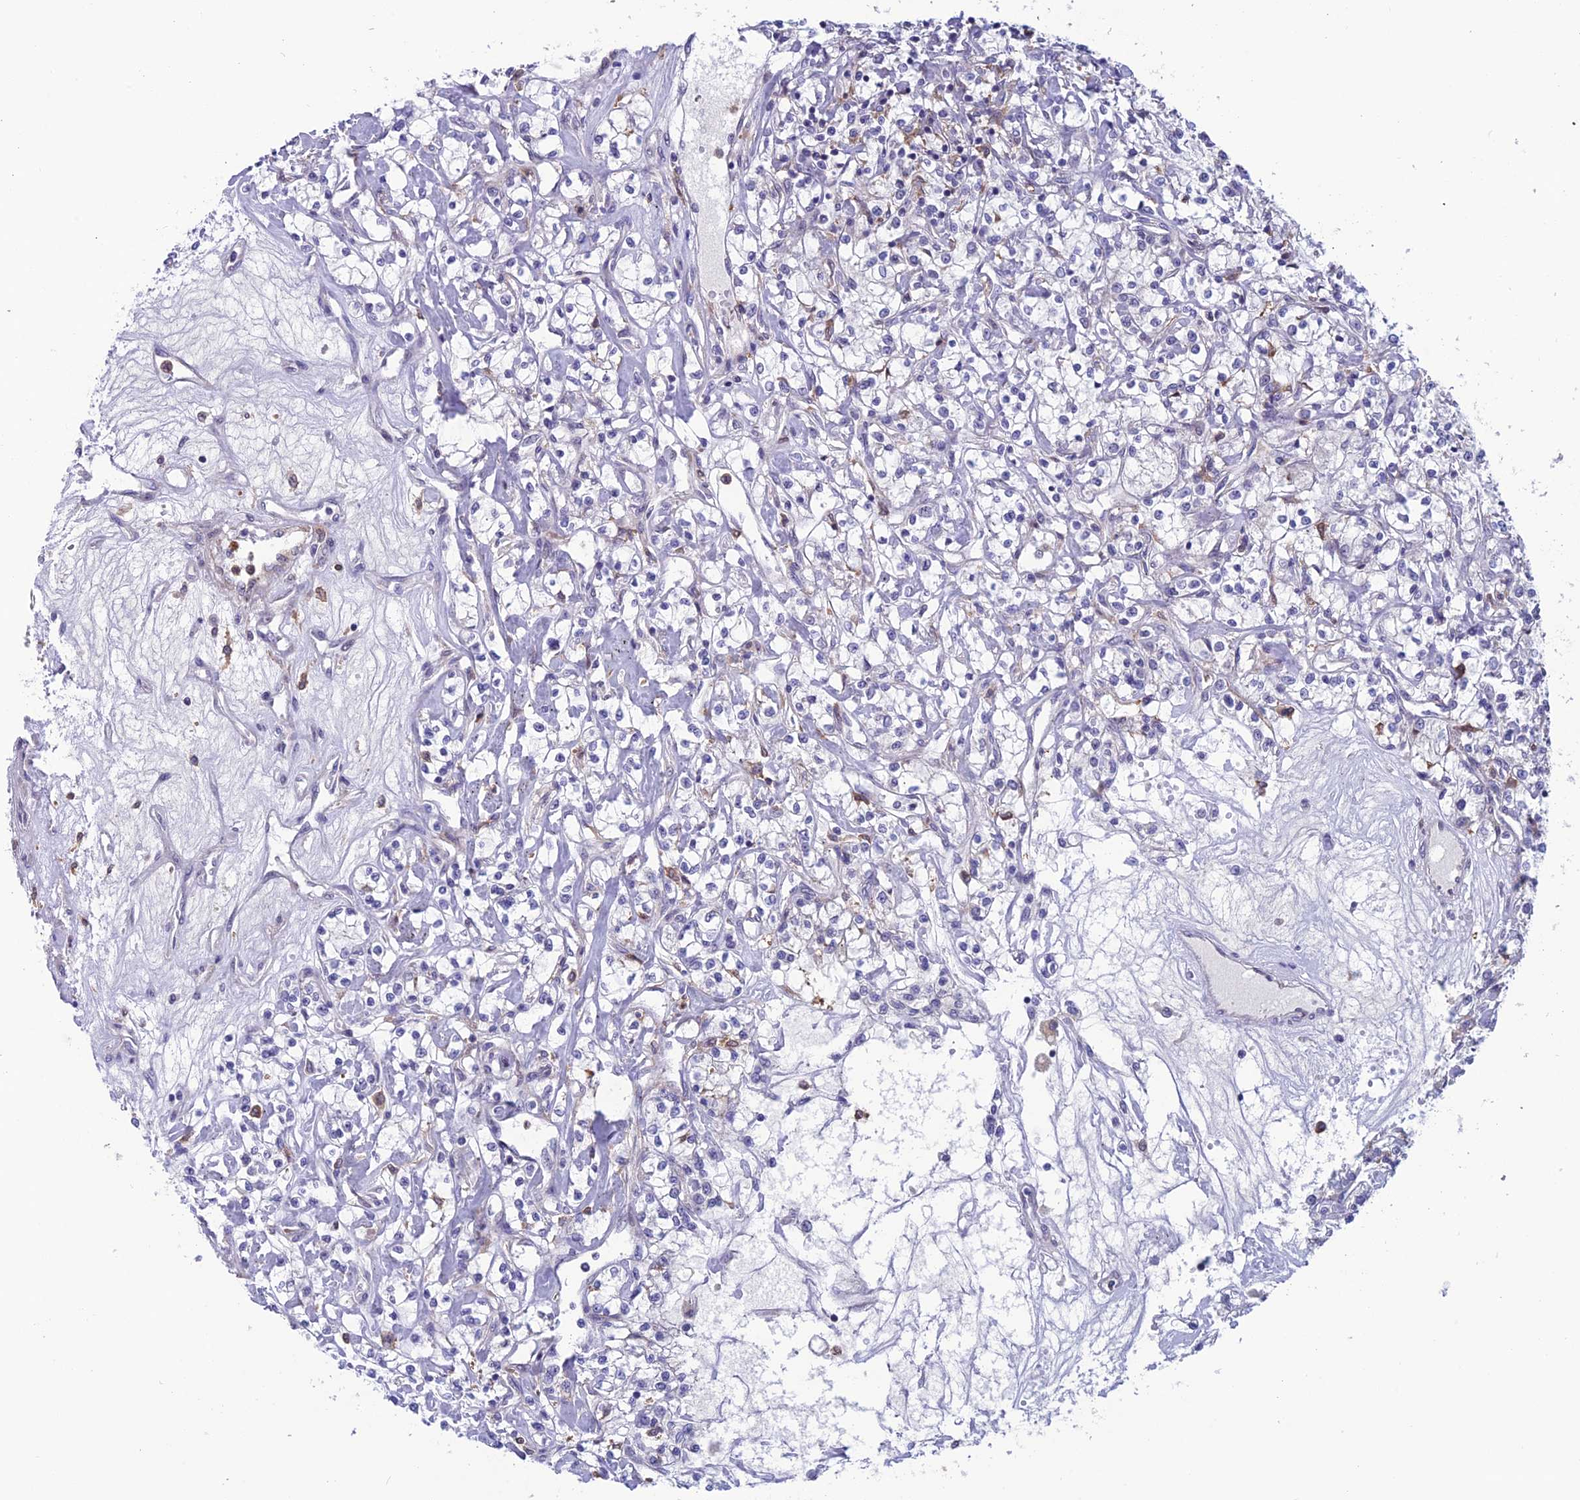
{"staining": {"intensity": "negative", "quantity": "none", "location": "none"}, "tissue": "renal cancer", "cell_type": "Tumor cells", "image_type": "cancer", "snomed": [{"axis": "morphology", "description": "Adenocarcinoma, NOS"}, {"axis": "topography", "description": "Kidney"}], "caption": "Image shows no significant protein positivity in tumor cells of renal cancer. (DAB immunohistochemistry with hematoxylin counter stain).", "gene": "MAST2", "patient": {"sex": "female", "age": 59}}